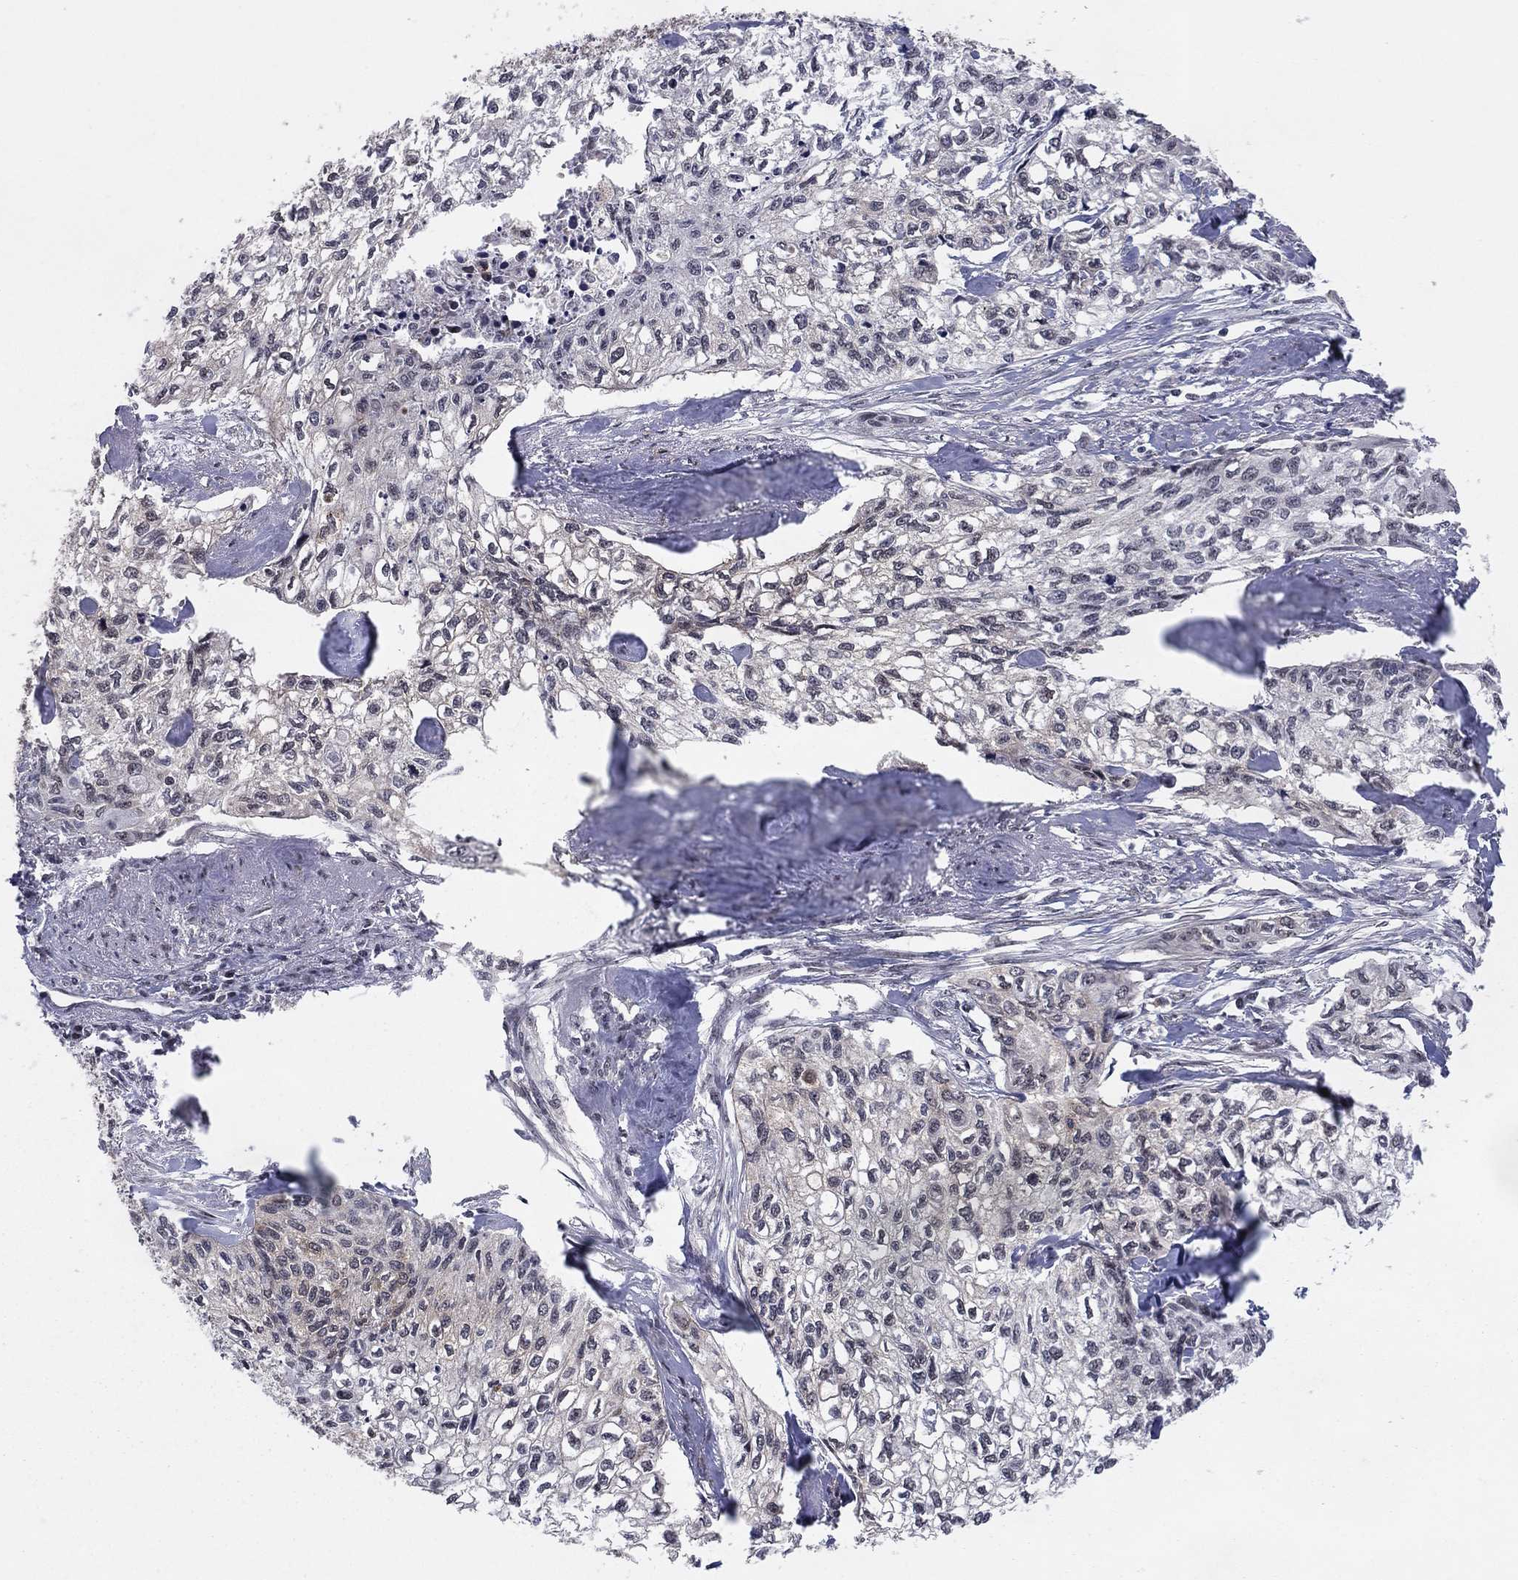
{"staining": {"intensity": "negative", "quantity": "none", "location": "none"}, "tissue": "cervical cancer", "cell_type": "Tumor cells", "image_type": "cancer", "snomed": [{"axis": "morphology", "description": "Squamous cell carcinoma, NOS"}, {"axis": "topography", "description": "Cervix"}], "caption": "Cervical cancer was stained to show a protein in brown. There is no significant staining in tumor cells.", "gene": "ZNF395", "patient": {"sex": "female", "age": 58}}